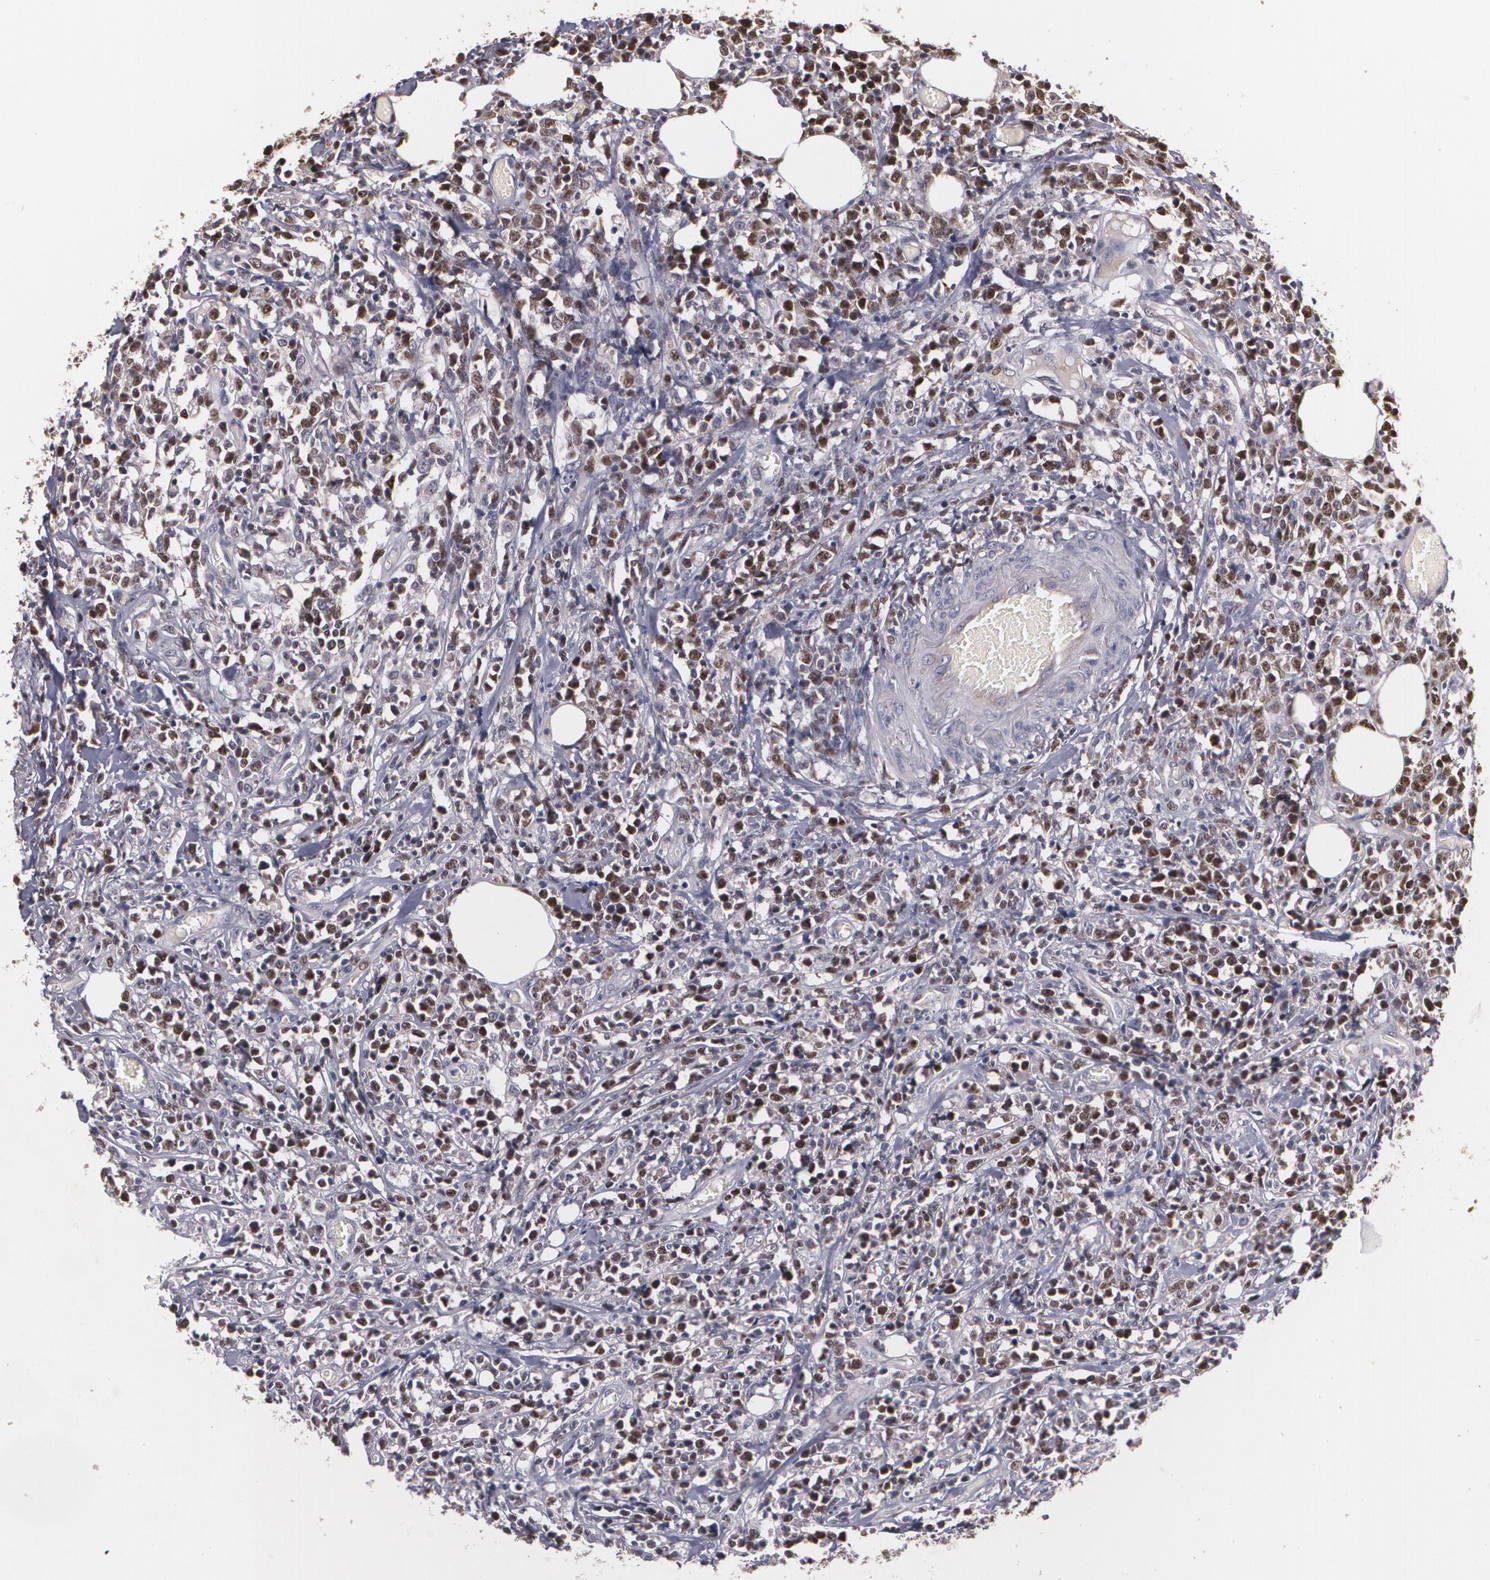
{"staining": {"intensity": "strong", "quantity": "25%-75%", "location": "nuclear"}, "tissue": "lymphoma", "cell_type": "Tumor cells", "image_type": "cancer", "snomed": [{"axis": "morphology", "description": "Malignant lymphoma, non-Hodgkin's type, High grade"}, {"axis": "topography", "description": "Colon"}], "caption": "Strong nuclear positivity is present in approximately 25%-75% of tumor cells in high-grade malignant lymphoma, non-Hodgkin's type.", "gene": "BRCA1", "patient": {"sex": "male", "age": 82}}